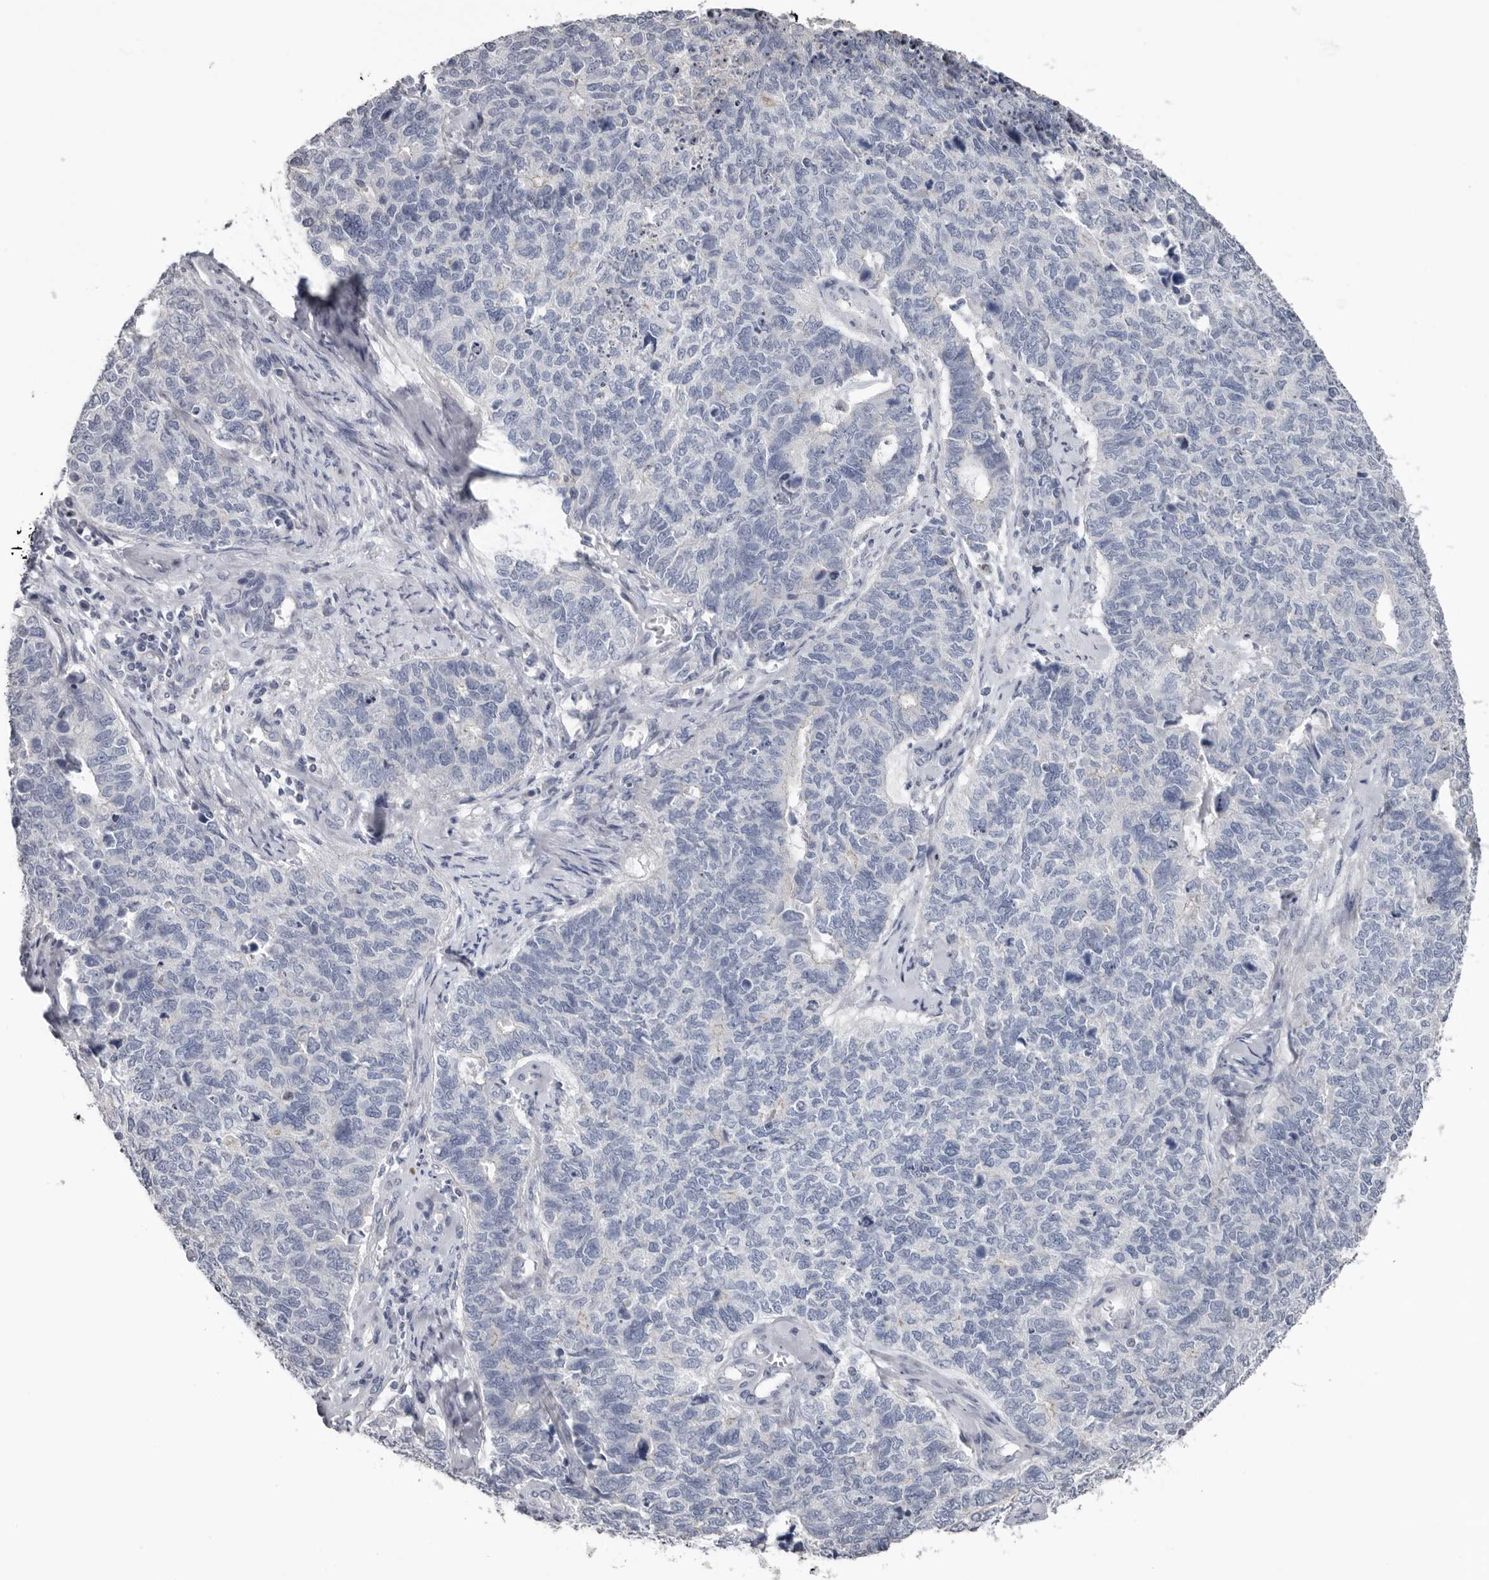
{"staining": {"intensity": "negative", "quantity": "none", "location": "none"}, "tissue": "cervical cancer", "cell_type": "Tumor cells", "image_type": "cancer", "snomed": [{"axis": "morphology", "description": "Squamous cell carcinoma, NOS"}, {"axis": "topography", "description": "Cervix"}], "caption": "The IHC histopathology image has no significant positivity in tumor cells of cervical cancer tissue. (DAB immunohistochemistry (IHC), high magnification).", "gene": "FABP7", "patient": {"sex": "female", "age": 63}}